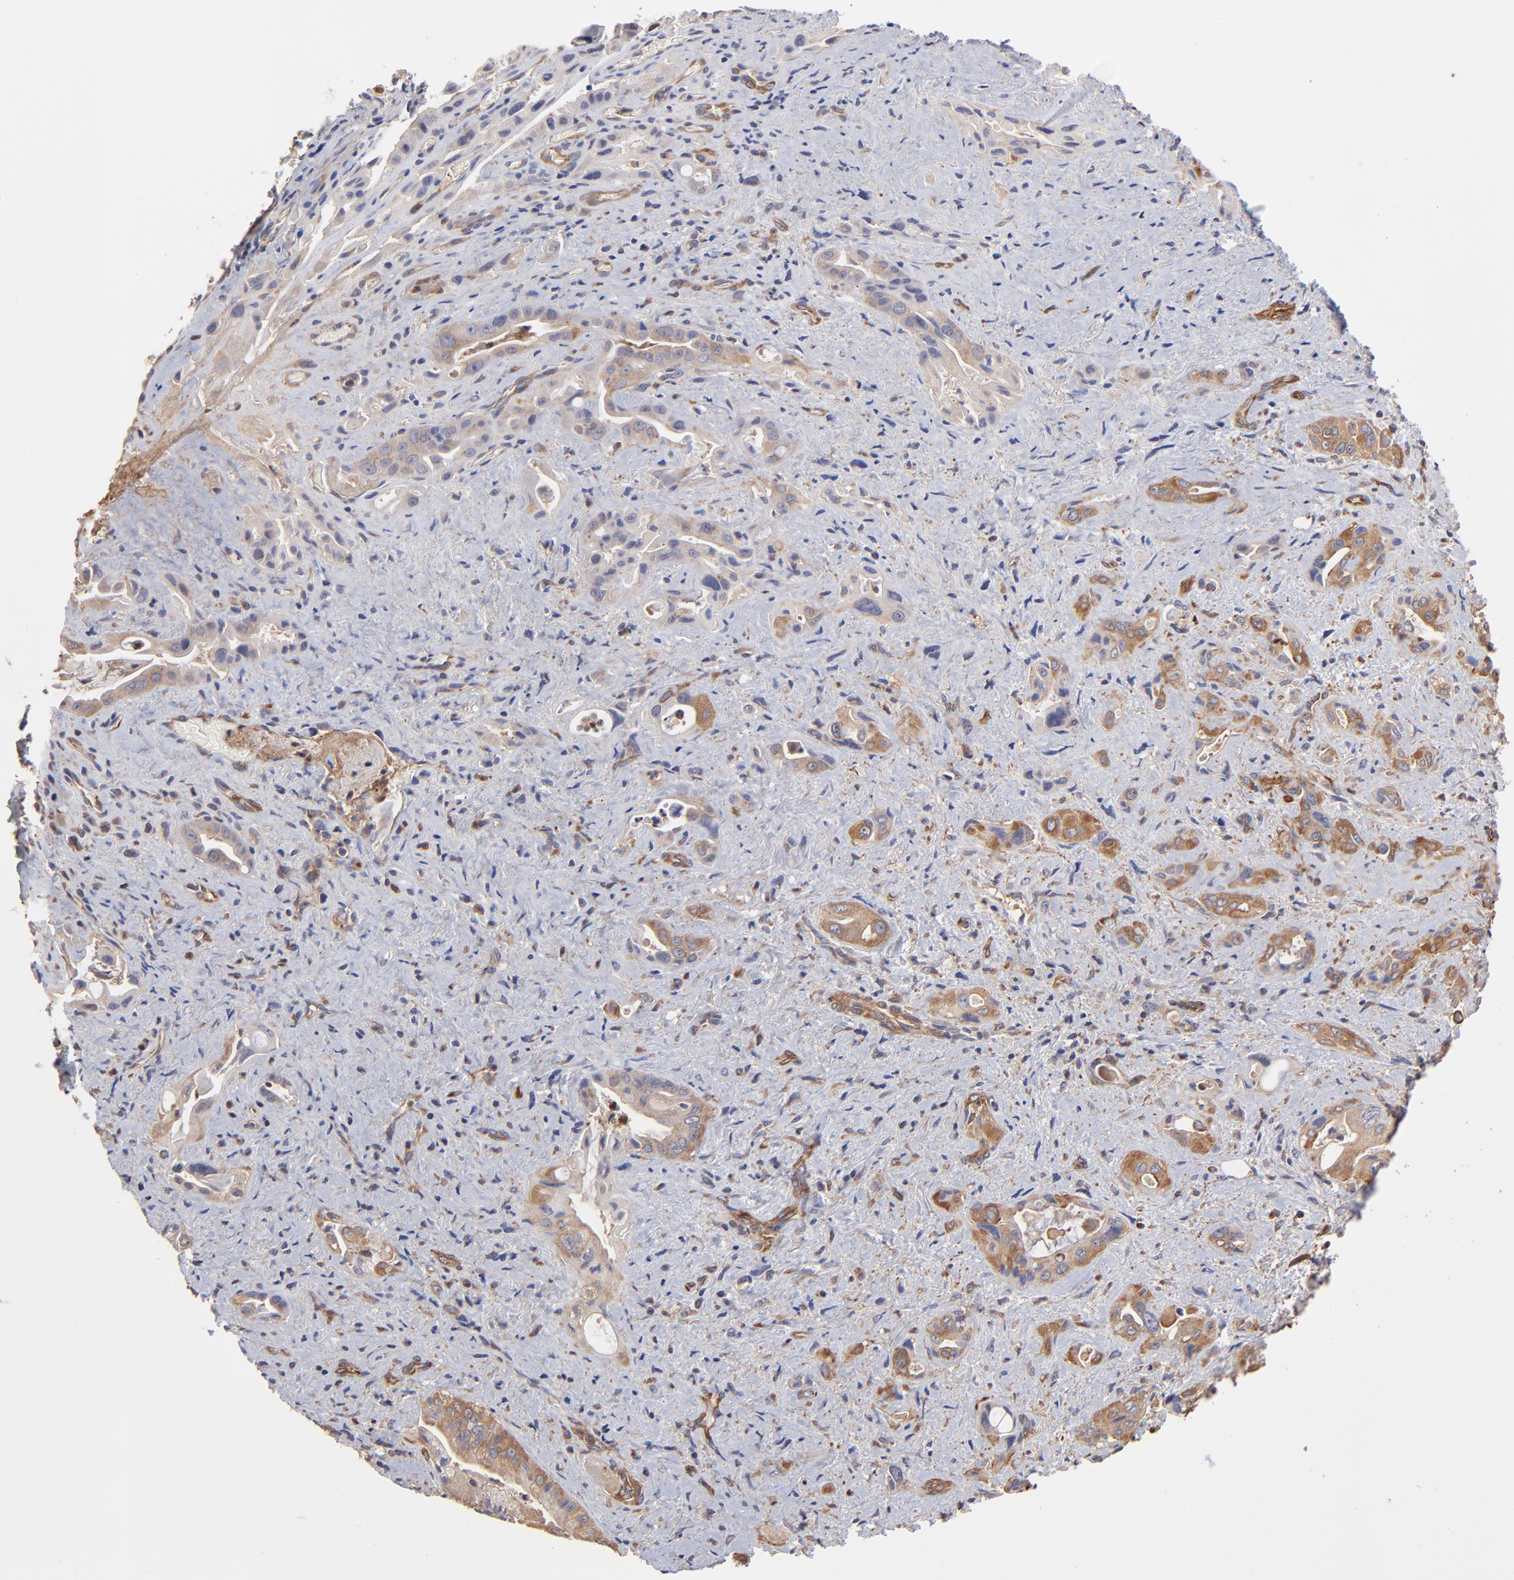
{"staining": {"intensity": "moderate", "quantity": ">75%", "location": "cytoplasmic/membranous"}, "tissue": "pancreatic cancer", "cell_type": "Tumor cells", "image_type": "cancer", "snomed": [{"axis": "morphology", "description": "Adenocarcinoma, NOS"}, {"axis": "topography", "description": "Pancreas"}], "caption": "Approximately >75% of tumor cells in pancreatic cancer (adenocarcinoma) show moderate cytoplasmic/membranous protein positivity as visualized by brown immunohistochemical staining.", "gene": "ASB7", "patient": {"sex": "male", "age": 77}}